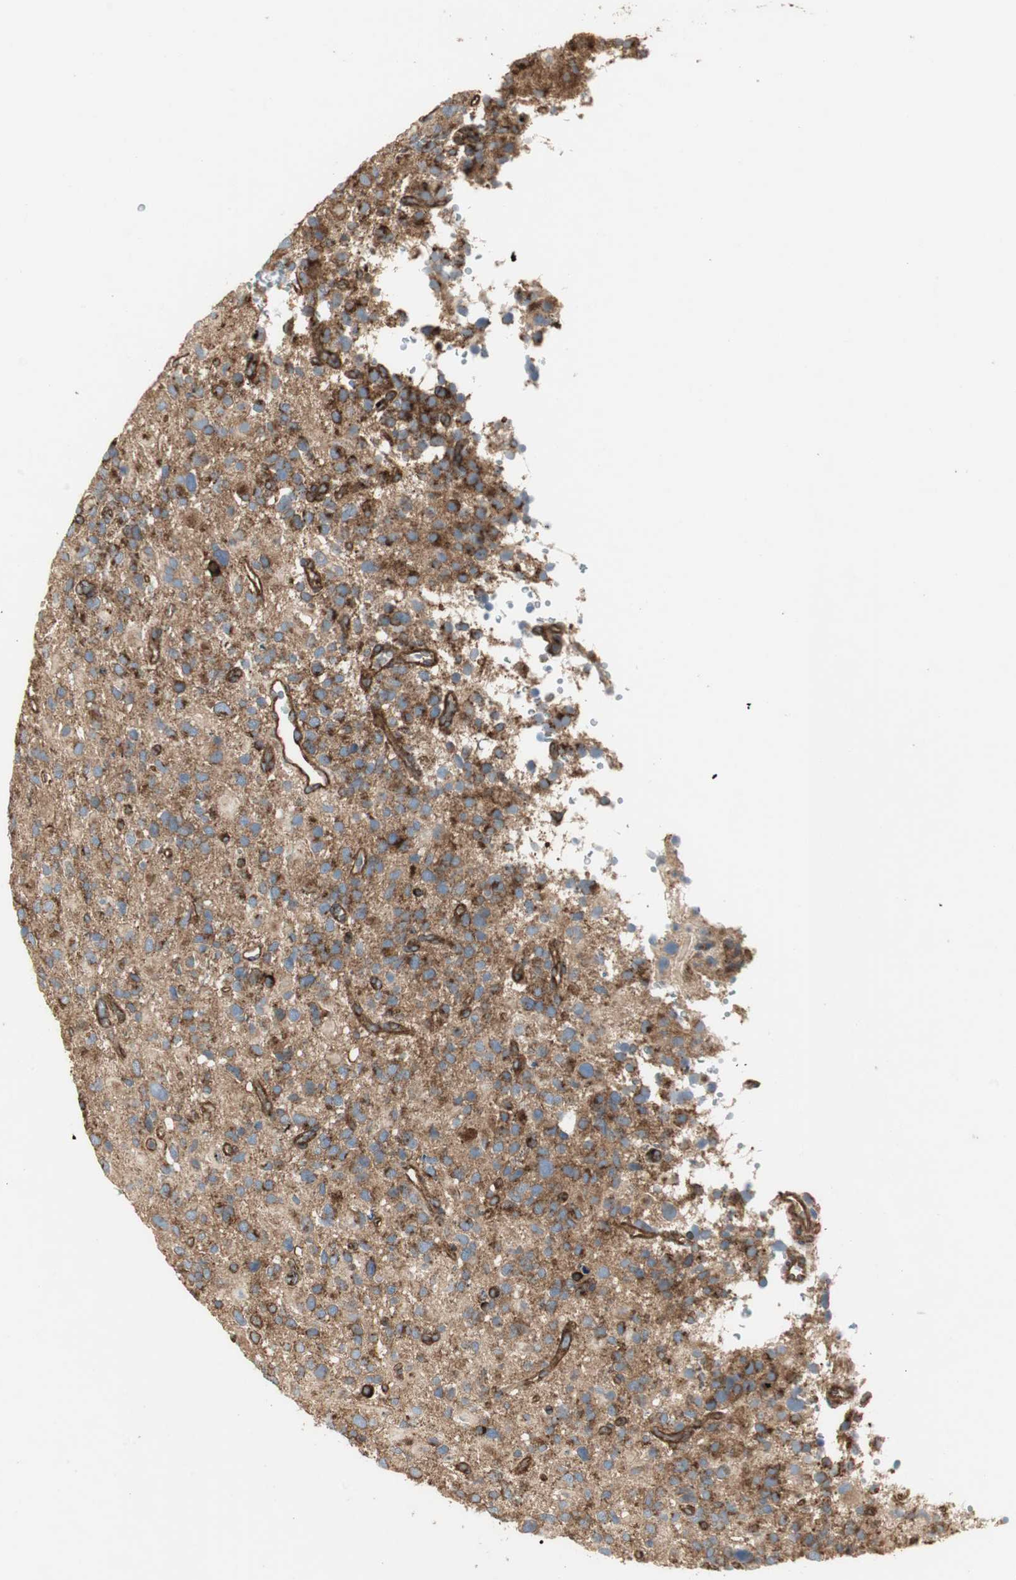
{"staining": {"intensity": "moderate", "quantity": ">75%", "location": "cytoplasmic/membranous"}, "tissue": "glioma", "cell_type": "Tumor cells", "image_type": "cancer", "snomed": [{"axis": "morphology", "description": "Glioma, malignant, High grade"}, {"axis": "topography", "description": "Brain"}], "caption": "A brown stain shows moderate cytoplasmic/membranous staining of a protein in human glioma tumor cells. (Brightfield microscopy of DAB IHC at high magnification).", "gene": "H6PD", "patient": {"sex": "male", "age": 48}}